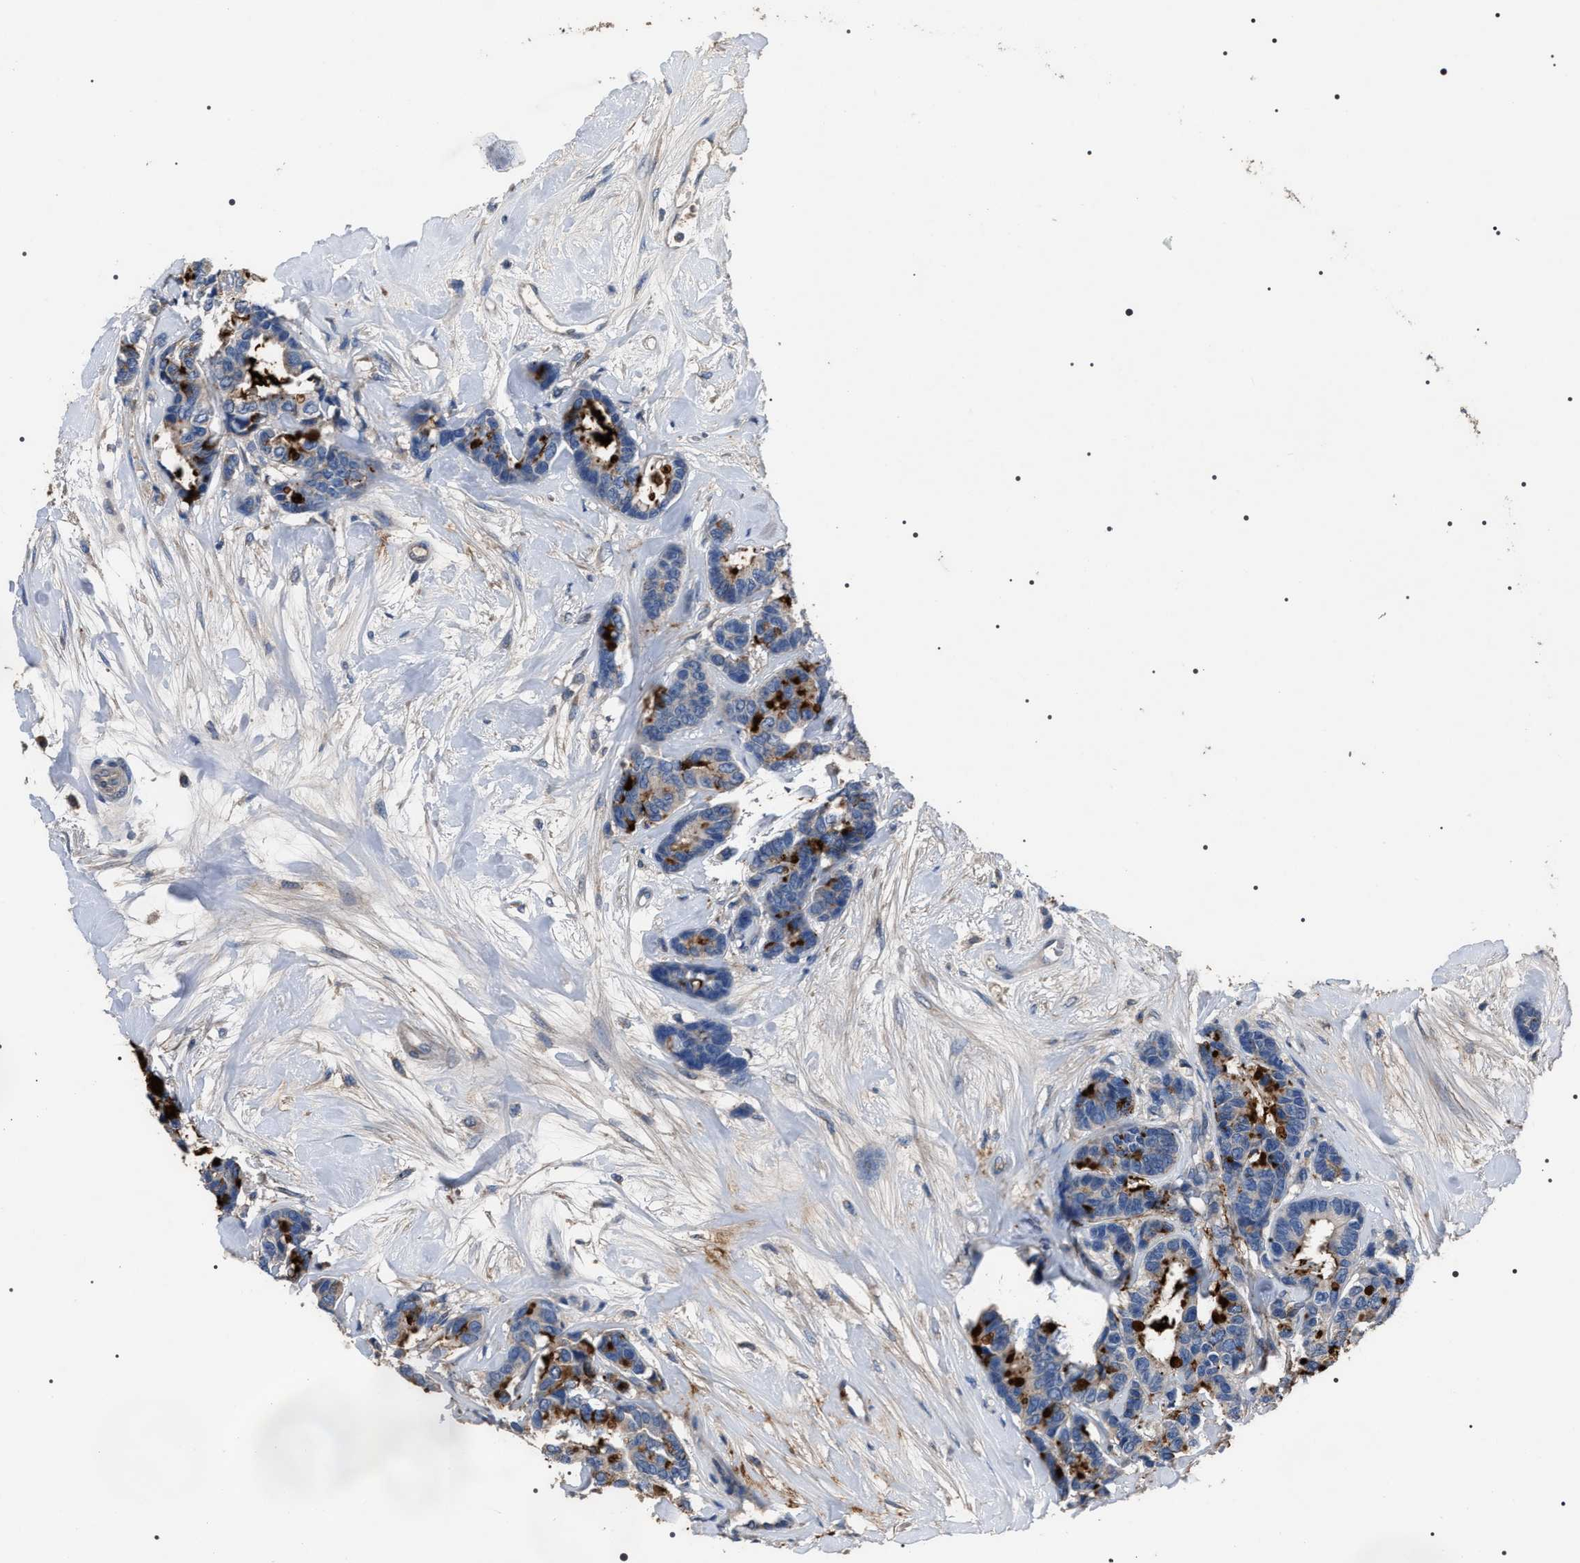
{"staining": {"intensity": "strong", "quantity": "<25%", "location": "cytoplasmic/membranous"}, "tissue": "breast cancer", "cell_type": "Tumor cells", "image_type": "cancer", "snomed": [{"axis": "morphology", "description": "Duct carcinoma"}, {"axis": "topography", "description": "Breast"}], "caption": "Protein expression analysis of breast cancer shows strong cytoplasmic/membranous positivity in approximately <25% of tumor cells. Nuclei are stained in blue.", "gene": "TRIM54", "patient": {"sex": "female", "age": 87}}